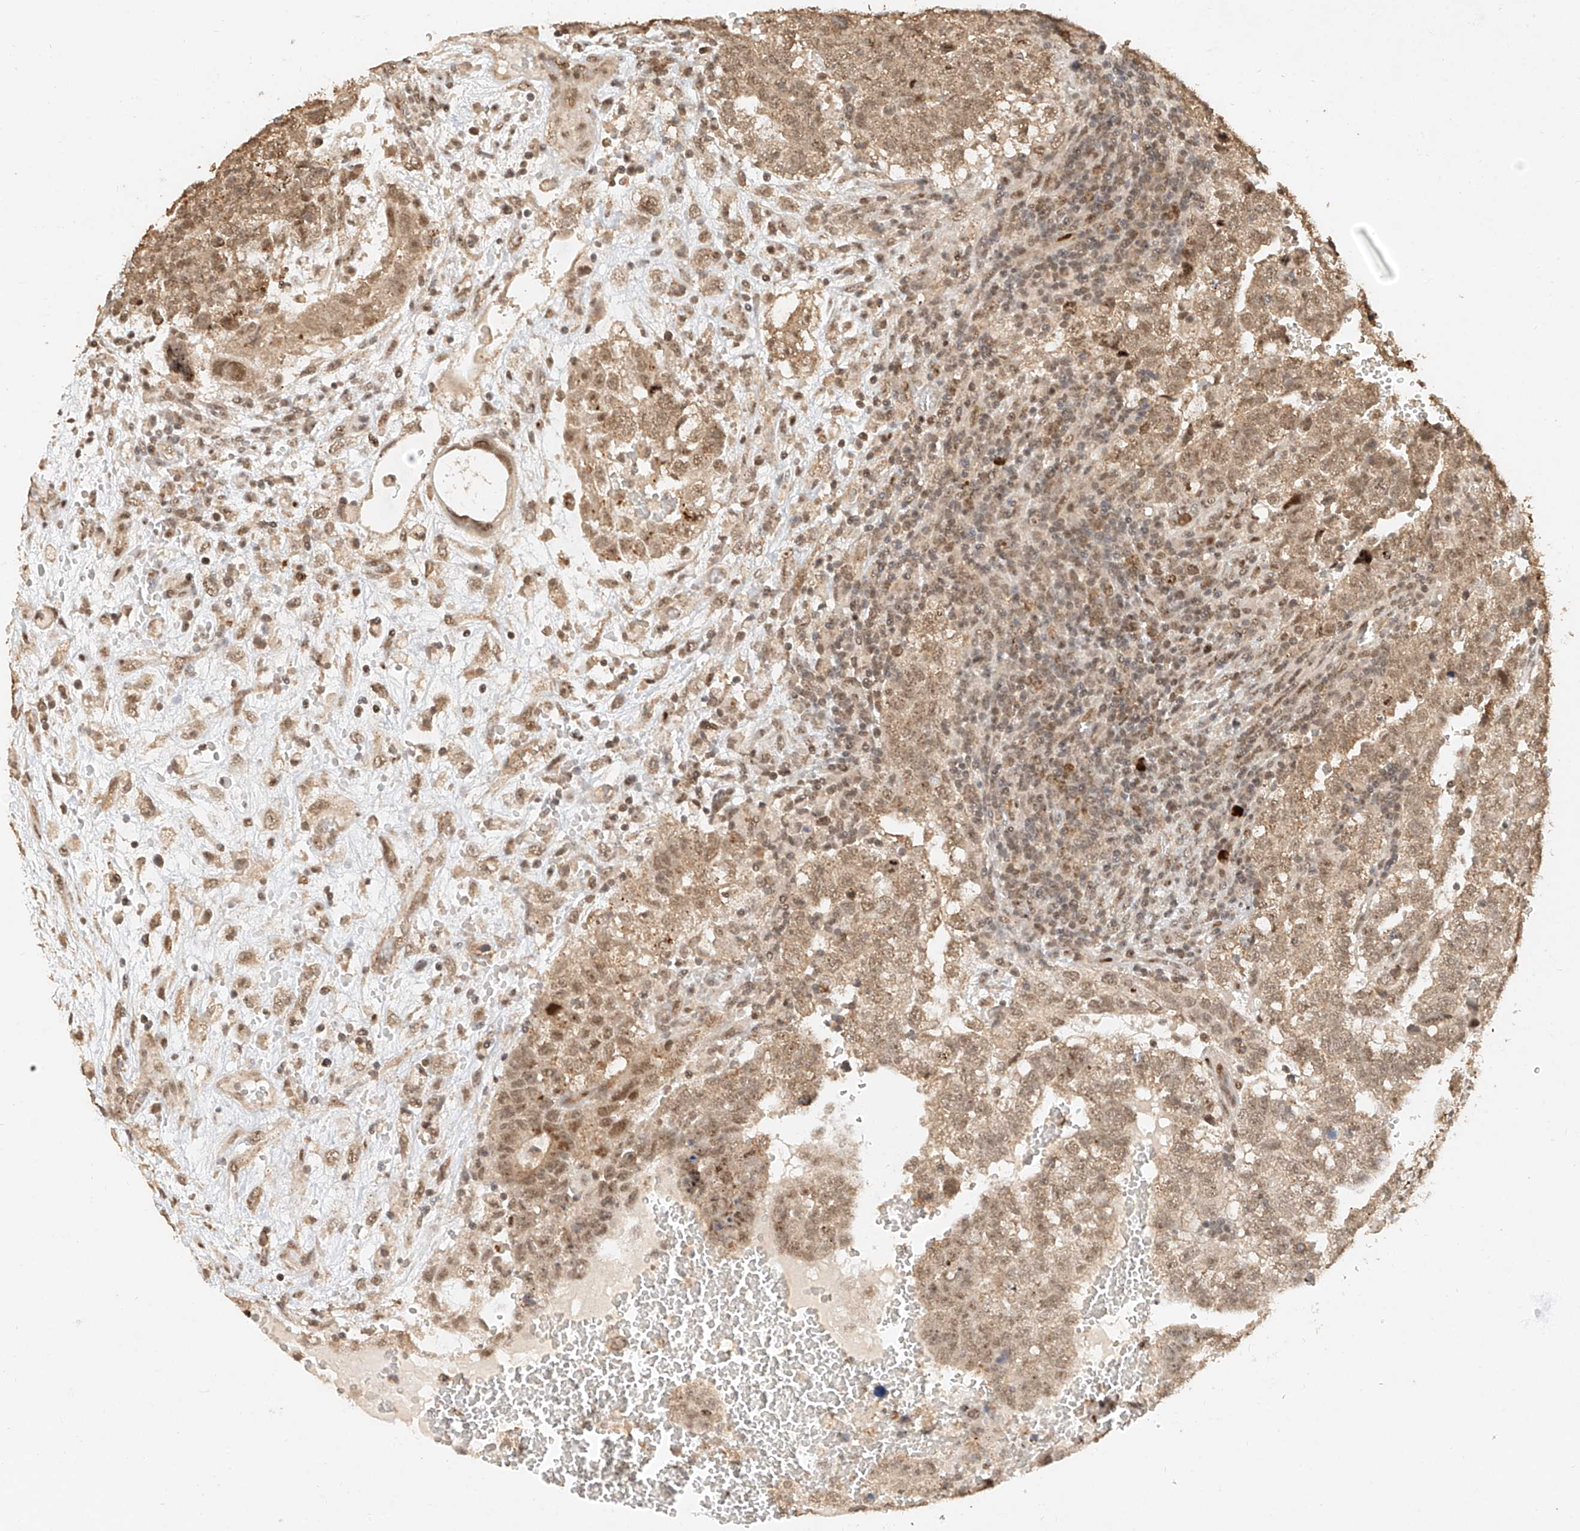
{"staining": {"intensity": "moderate", "quantity": ">75%", "location": "cytoplasmic/membranous,nuclear"}, "tissue": "testis cancer", "cell_type": "Tumor cells", "image_type": "cancer", "snomed": [{"axis": "morphology", "description": "Carcinoma, Embryonal, NOS"}, {"axis": "topography", "description": "Testis"}], "caption": "A photomicrograph of human embryonal carcinoma (testis) stained for a protein demonstrates moderate cytoplasmic/membranous and nuclear brown staining in tumor cells.", "gene": "CXorf58", "patient": {"sex": "male", "age": 37}}